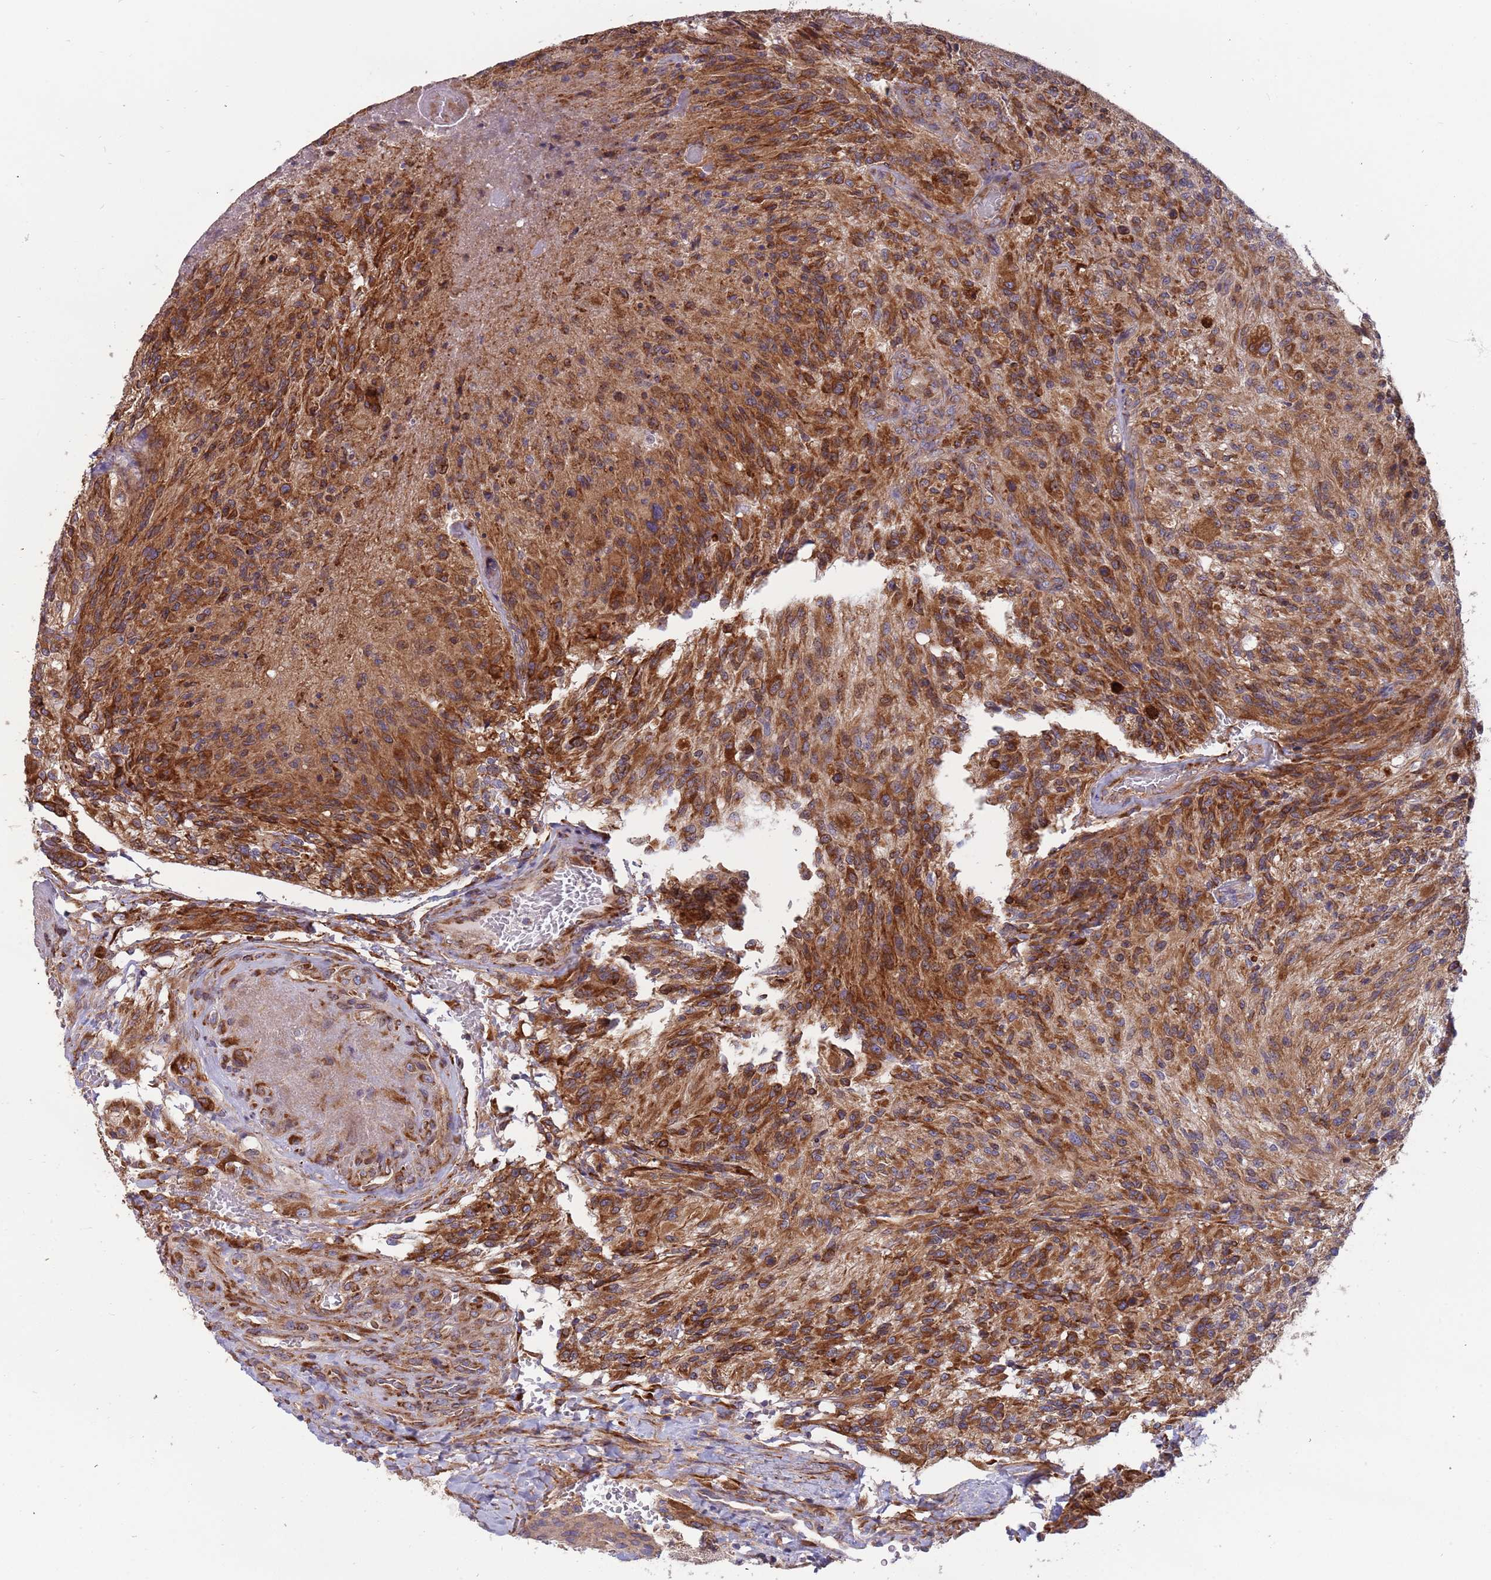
{"staining": {"intensity": "strong", "quantity": ">75%", "location": "cytoplasmic/membranous"}, "tissue": "glioma", "cell_type": "Tumor cells", "image_type": "cancer", "snomed": [{"axis": "morphology", "description": "Normal tissue, NOS"}, {"axis": "morphology", "description": "Glioma, malignant, High grade"}, {"axis": "topography", "description": "Cerebral cortex"}], "caption": "This photomicrograph exhibits IHC staining of malignant high-grade glioma, with high strong cytoplasmic/membranous positivity in approximately >75% of tumor cells.", "gene": "ARMCX6", "patient": {"sex": "male", "age": 56}}